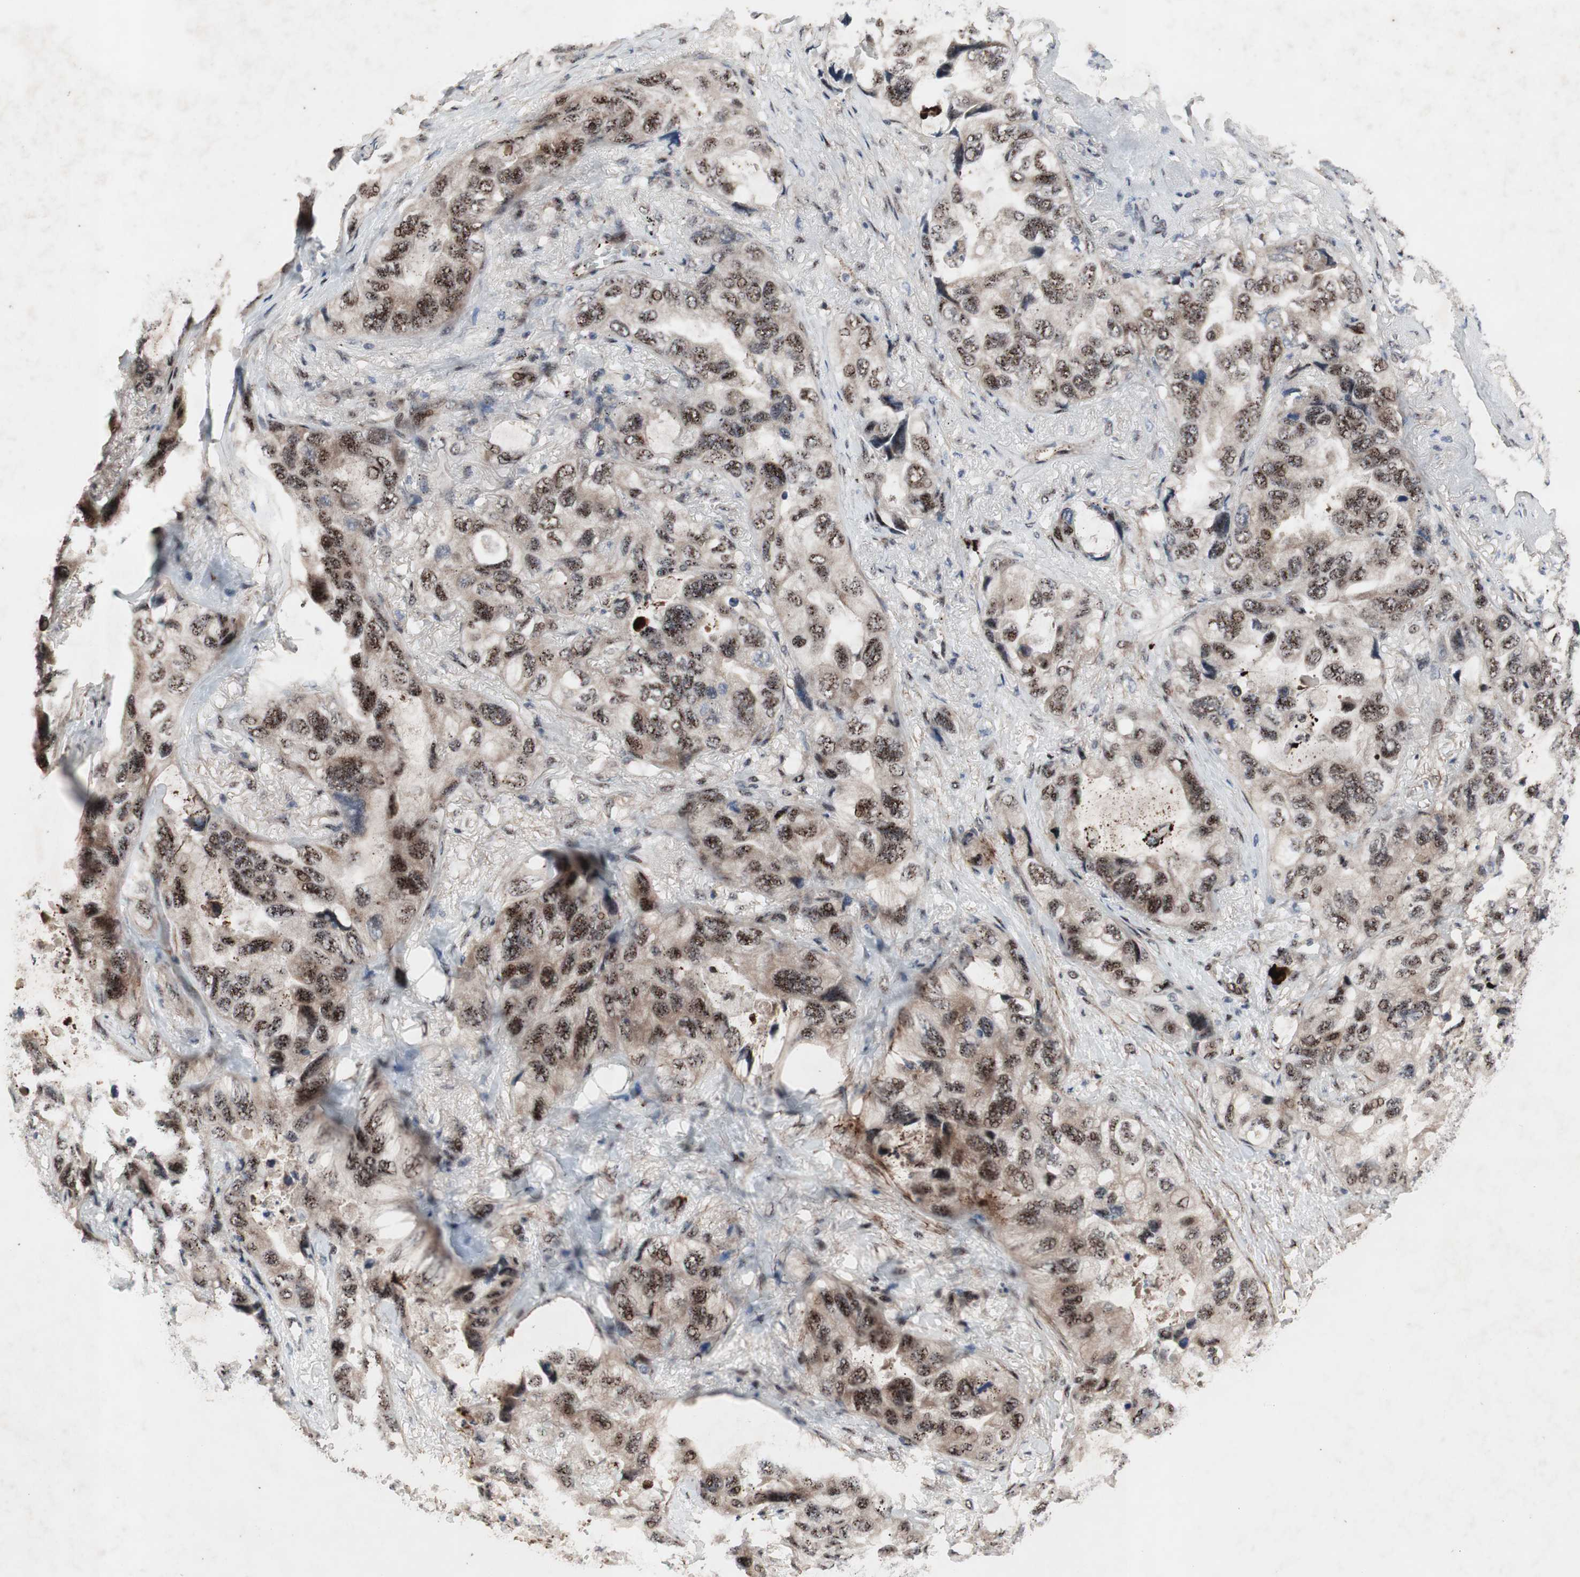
{"staining": {"intensity": "moderate", "quantity": ">75%", "location": "cytoplasmic/membranous,nuclear"}, "tissue": "lung cancer", "cell_type": "Tumor cells", "image_type": "cancer", "snomed": [{"axis": "morphology", "description": "Squamous cell carcinoma, NOS"}, {"axis": "topography", "description": "Lung"}], "caption": "The micrograph demonstrates staining of squamous cell carcinoma (lung), revealing moderate cytoplasmic/membranous and nuclear protein expression (brown color) within tumor cells.", "gene": "SOX7", "patient": {"sex": "female", "age": 73}}